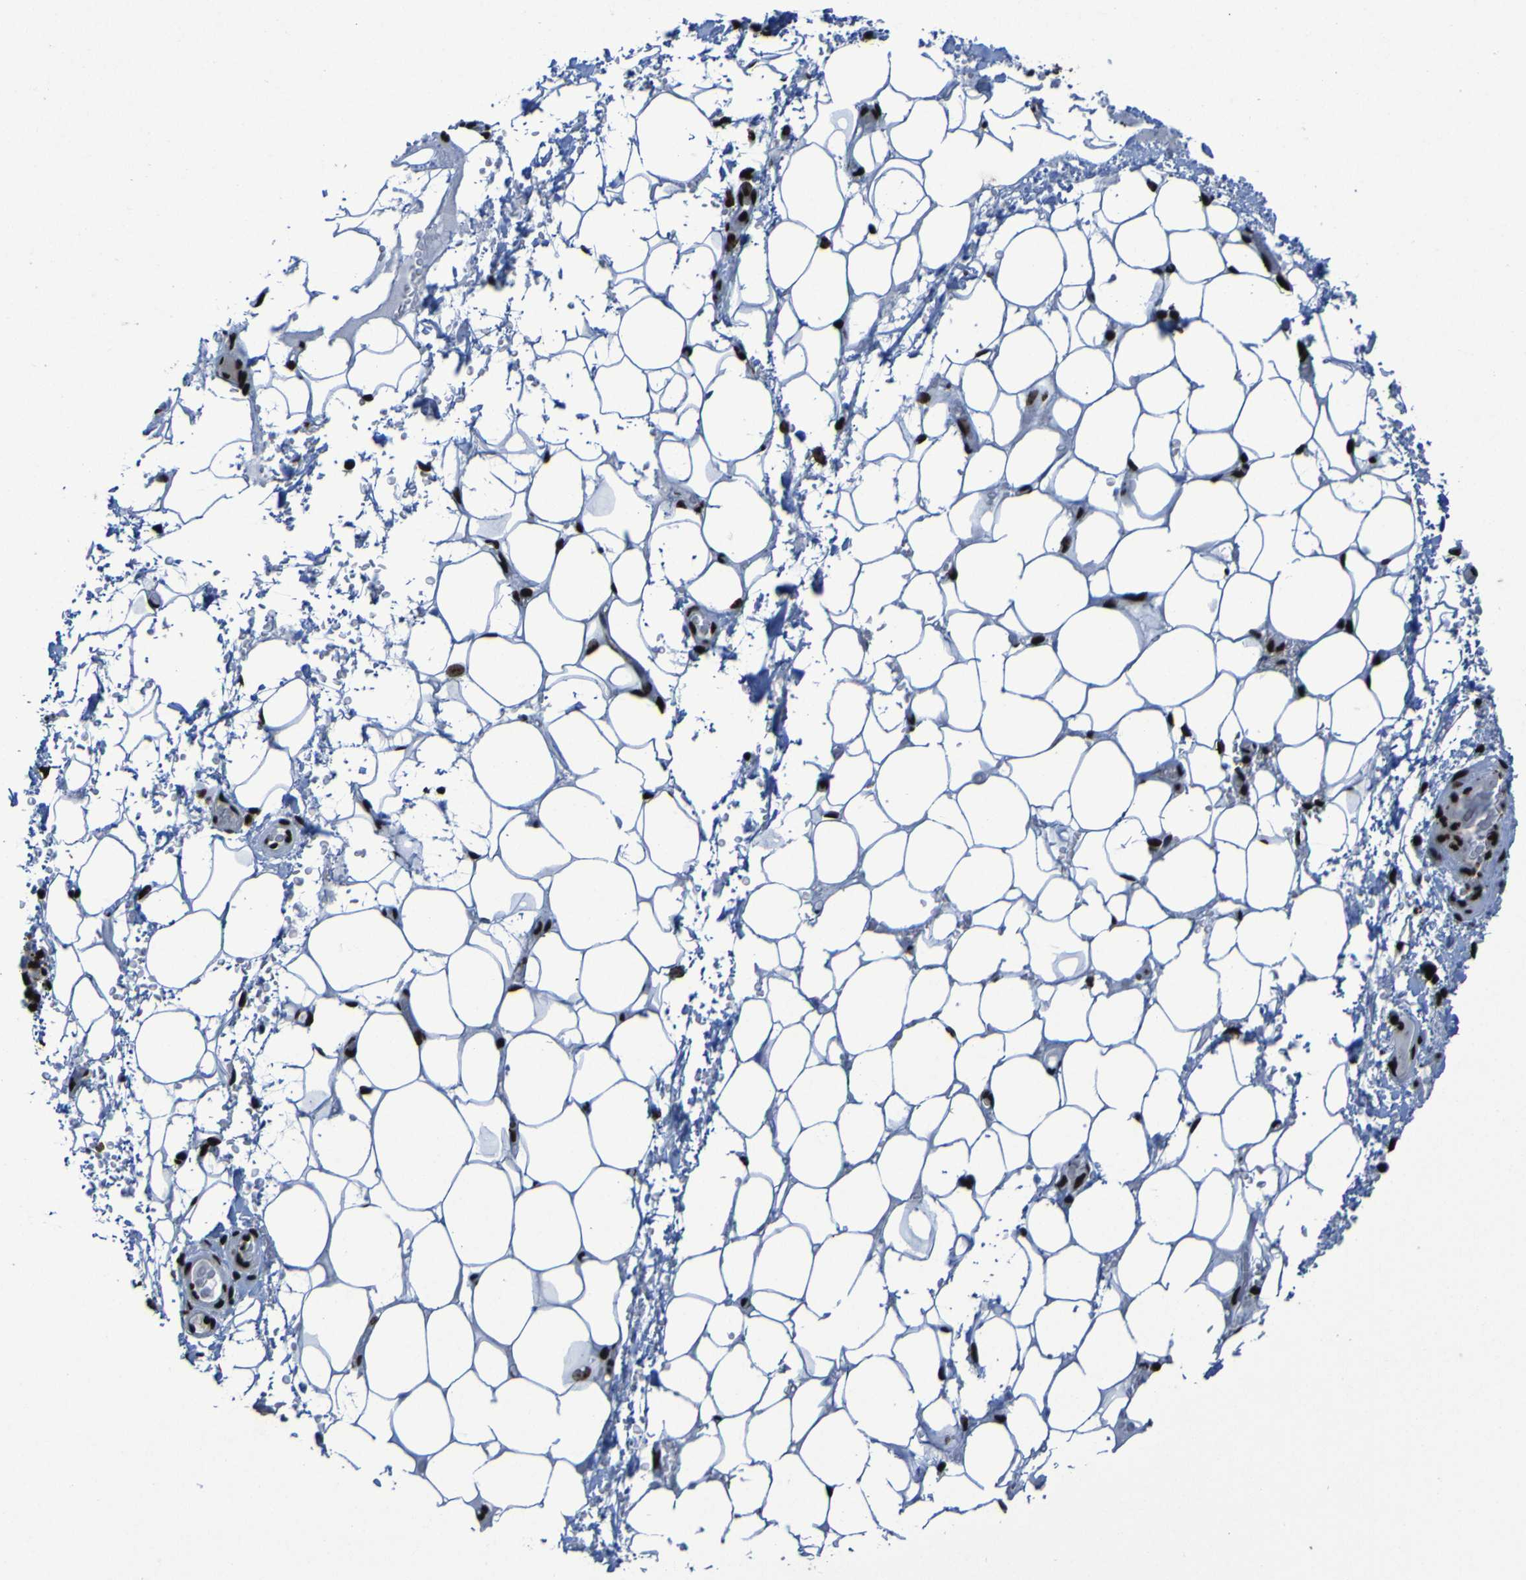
{"staining": {"intensity": "strong", "quantity": ">75%", "location": "nuclear"}, "tissue": "adipose tissue", "cell_type": "Adipocytes", "image_type": "normal", "snomed": [{"axis": "morphology", "description": "Normal tissue, NOS"}, {"axis": "morphology", "description": "Adenocarcinoma, NOS"}, {"axis": "topography", "description": "Esophagus"}], "caption": "Immunohistochemical staining of unremarkable human adipose tissue shows high levels of strong nuclear positivity in approximately >75% of adipocytes. (brown staining indicates protein expression, while blue staining denotes nuclei).", "gene": "NPM1", "patient": {"sex": "male", "age": 62}}